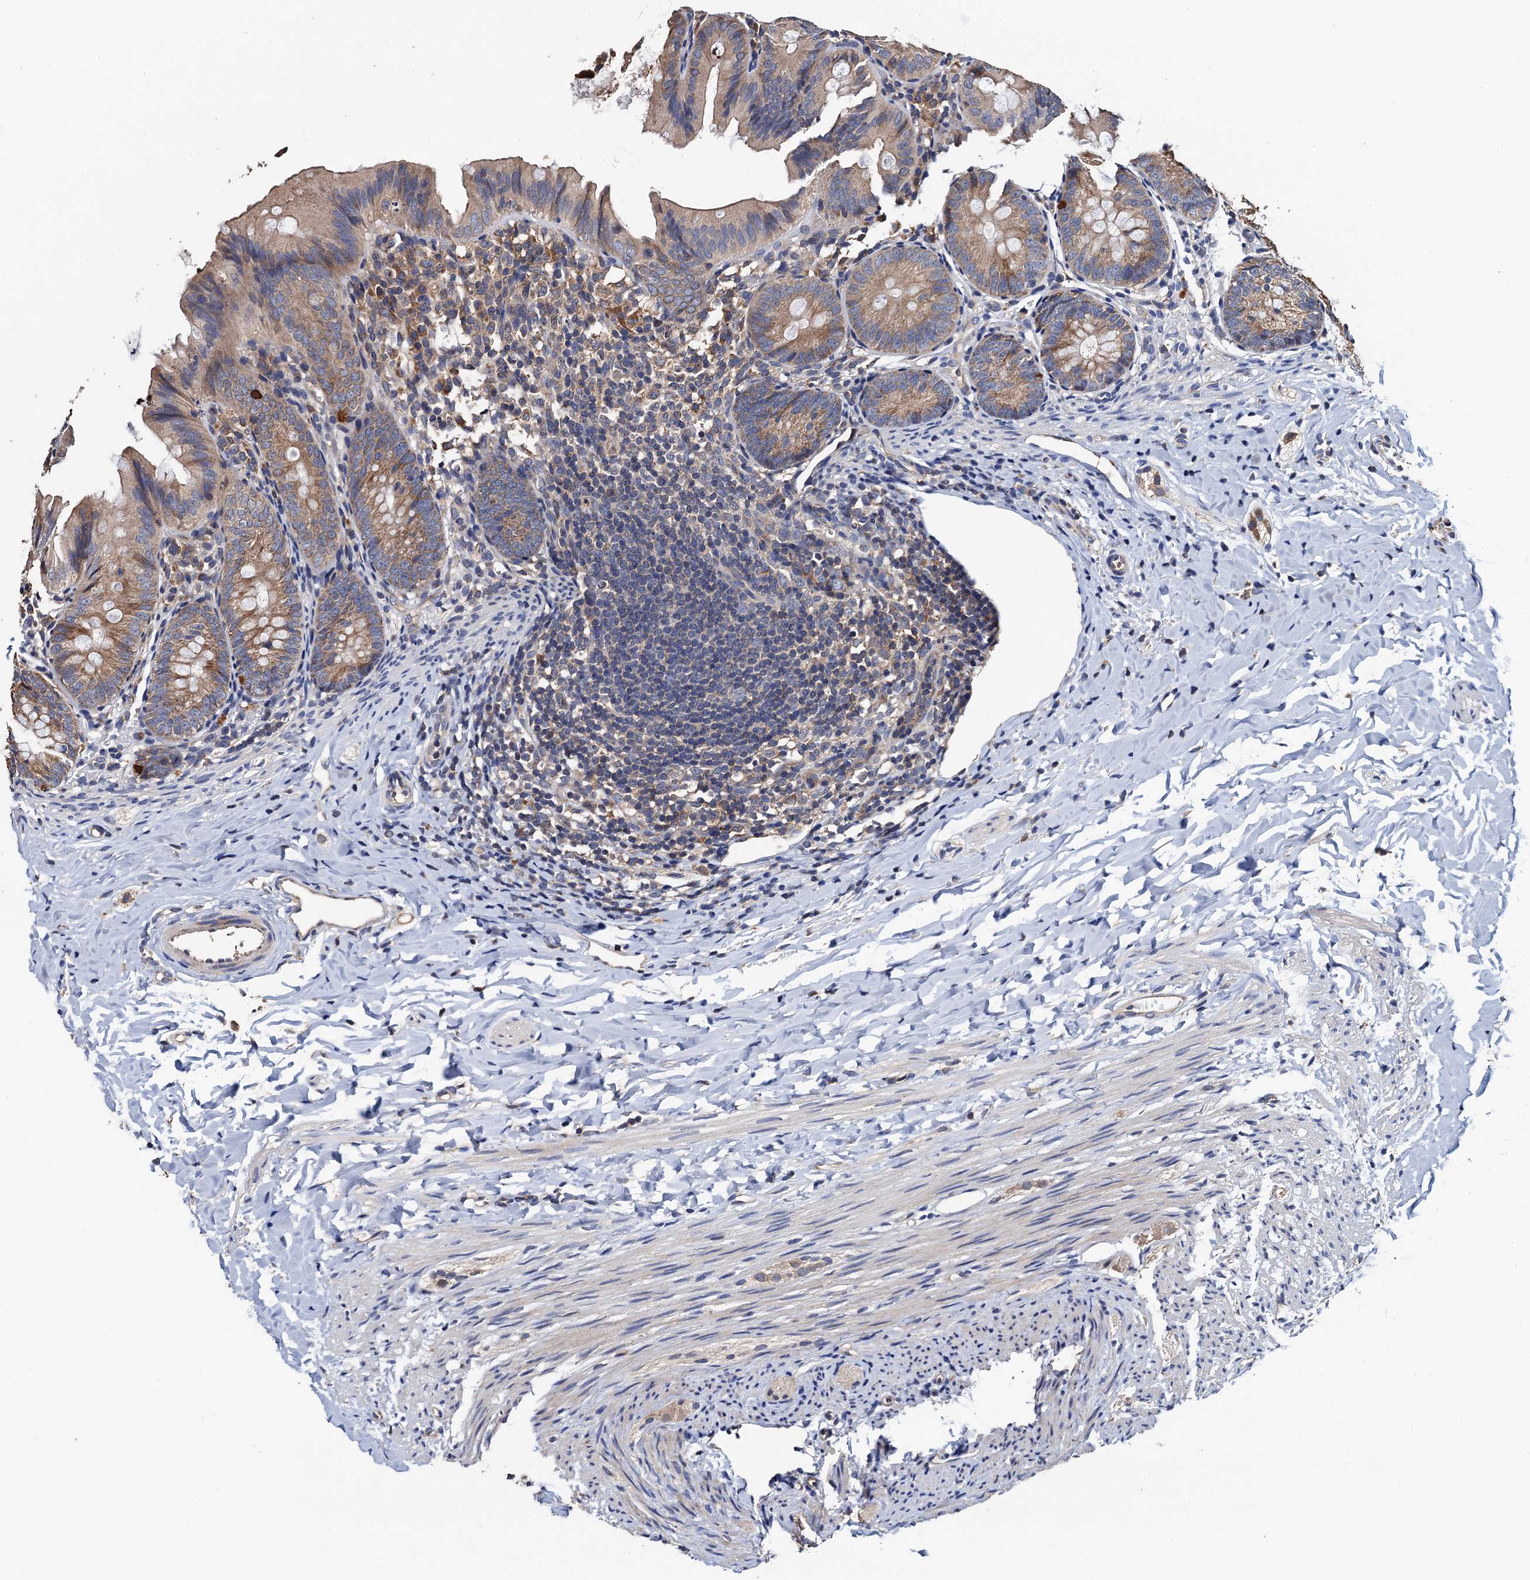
{"staining": {"intensity": "moderate", "quantity": "25%-75%", "location": "cytoplasmic/membranous"}, "tissue": "appendix", "cell_type": "Glandular cells", "image_type": "normal", "snomed": [{"axis": "morphology", "description": "Normal tissue, NOS"}, {"axis": "topography", "description": "Appendix"}], "caption": "Immunohistochemical staining of normal human appendix exhibits moderate cytoplasmic/membranous protein staining in about 25%-75% of glandular cells. The protein is stained brown, and the nuclei are stained in blue (DAB IHC with brightfield microscopy, high magnification).", "gene": "RGS11", "patient": {"sex": "male", "age": 1}}